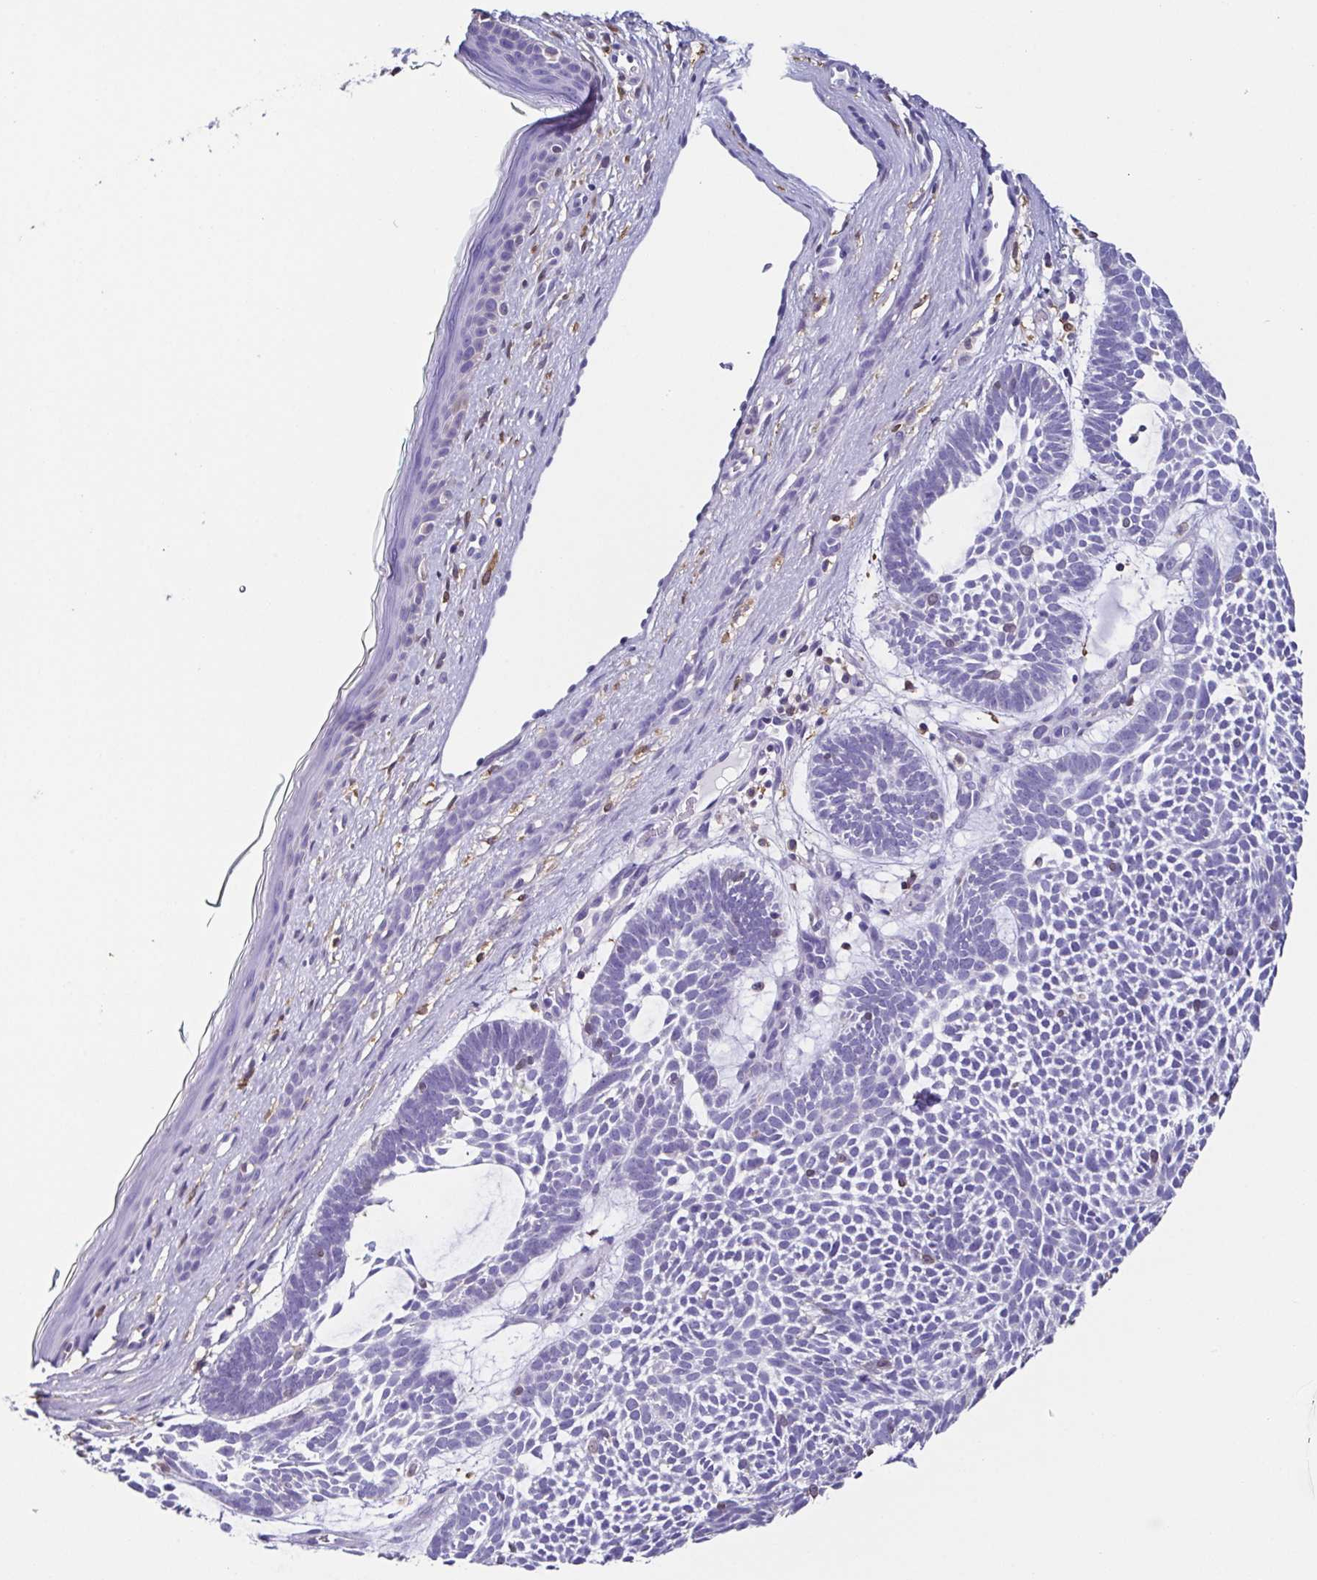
{"staining": {"intensity": "negative", "quantity": "none", "location": "none"}, "tissue": "skin cancer", "cell_type": "Tumor cells", "image_type": "cancer", "snomed": [{"axis": "morphology", "description": "Basal cell carcinoma"}, {"axis": "topography", "description": "Skin"}, {"axis": "topography", "description": "Skin of face"}], "caption": "IHC histopathology image of human skin basal cell carcinoma stained for a protein (brown), which shows no expression in tumor cells.", "gene": "ANXA10", "patient": {"sex": "male", "age": 83}}